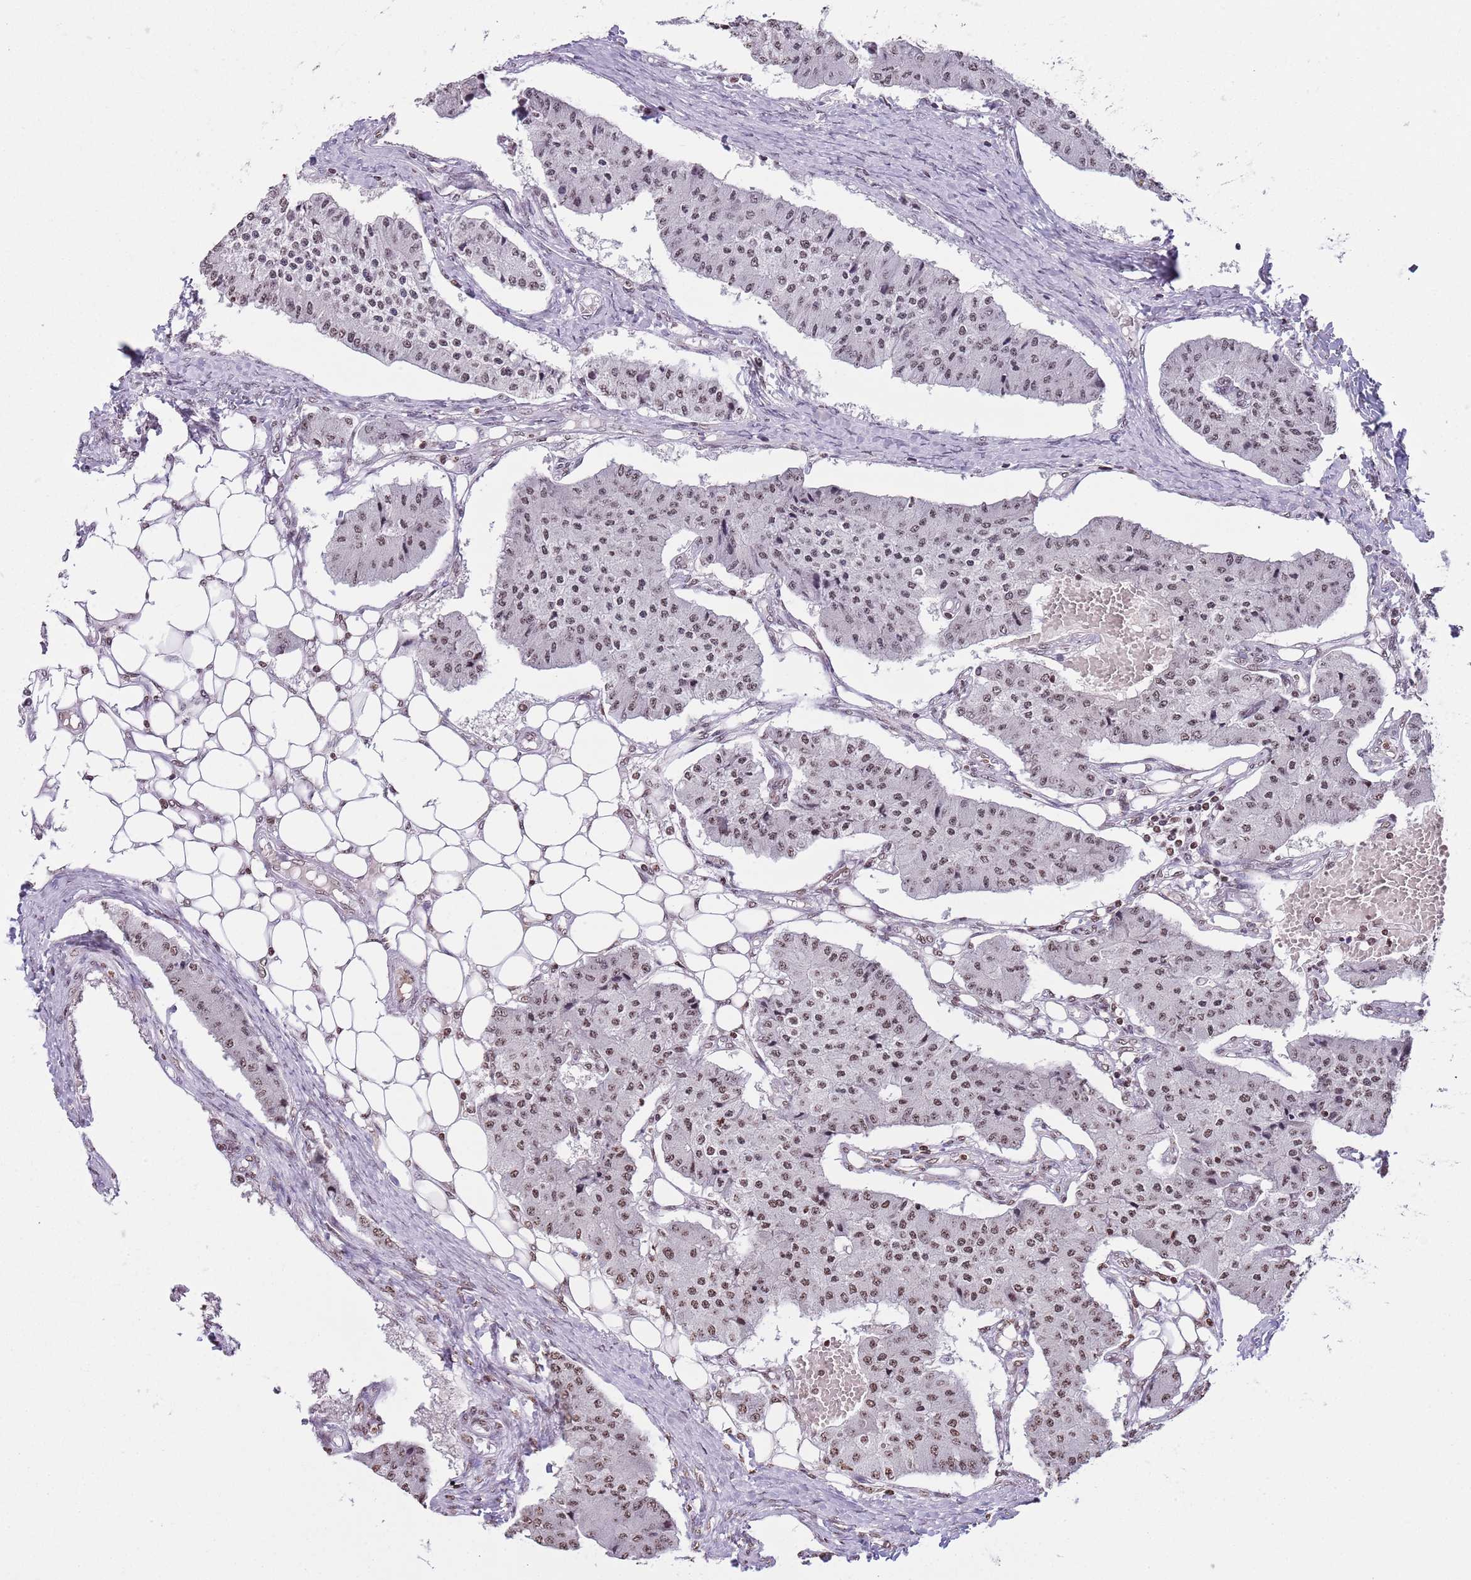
{"staining": {"intensity": "moderate", "quantity": ">75%", "location": "nuclear"}, "tissue": "carcinoid", "cell_type": "Tumor cells", "image_type": "cancer", "snomed": [{"axis": "morphology", "description": "Carcinoid, malignant, NOS"}, {"axis": "topography", "description": "Colon"}], "caption": "Protein staining demonstrates moderate nuclear positivity in about >75% of tumor cells in carcinoid.", "gene": "KPNA3", "patient": {"sex": "female", "age": 52}}